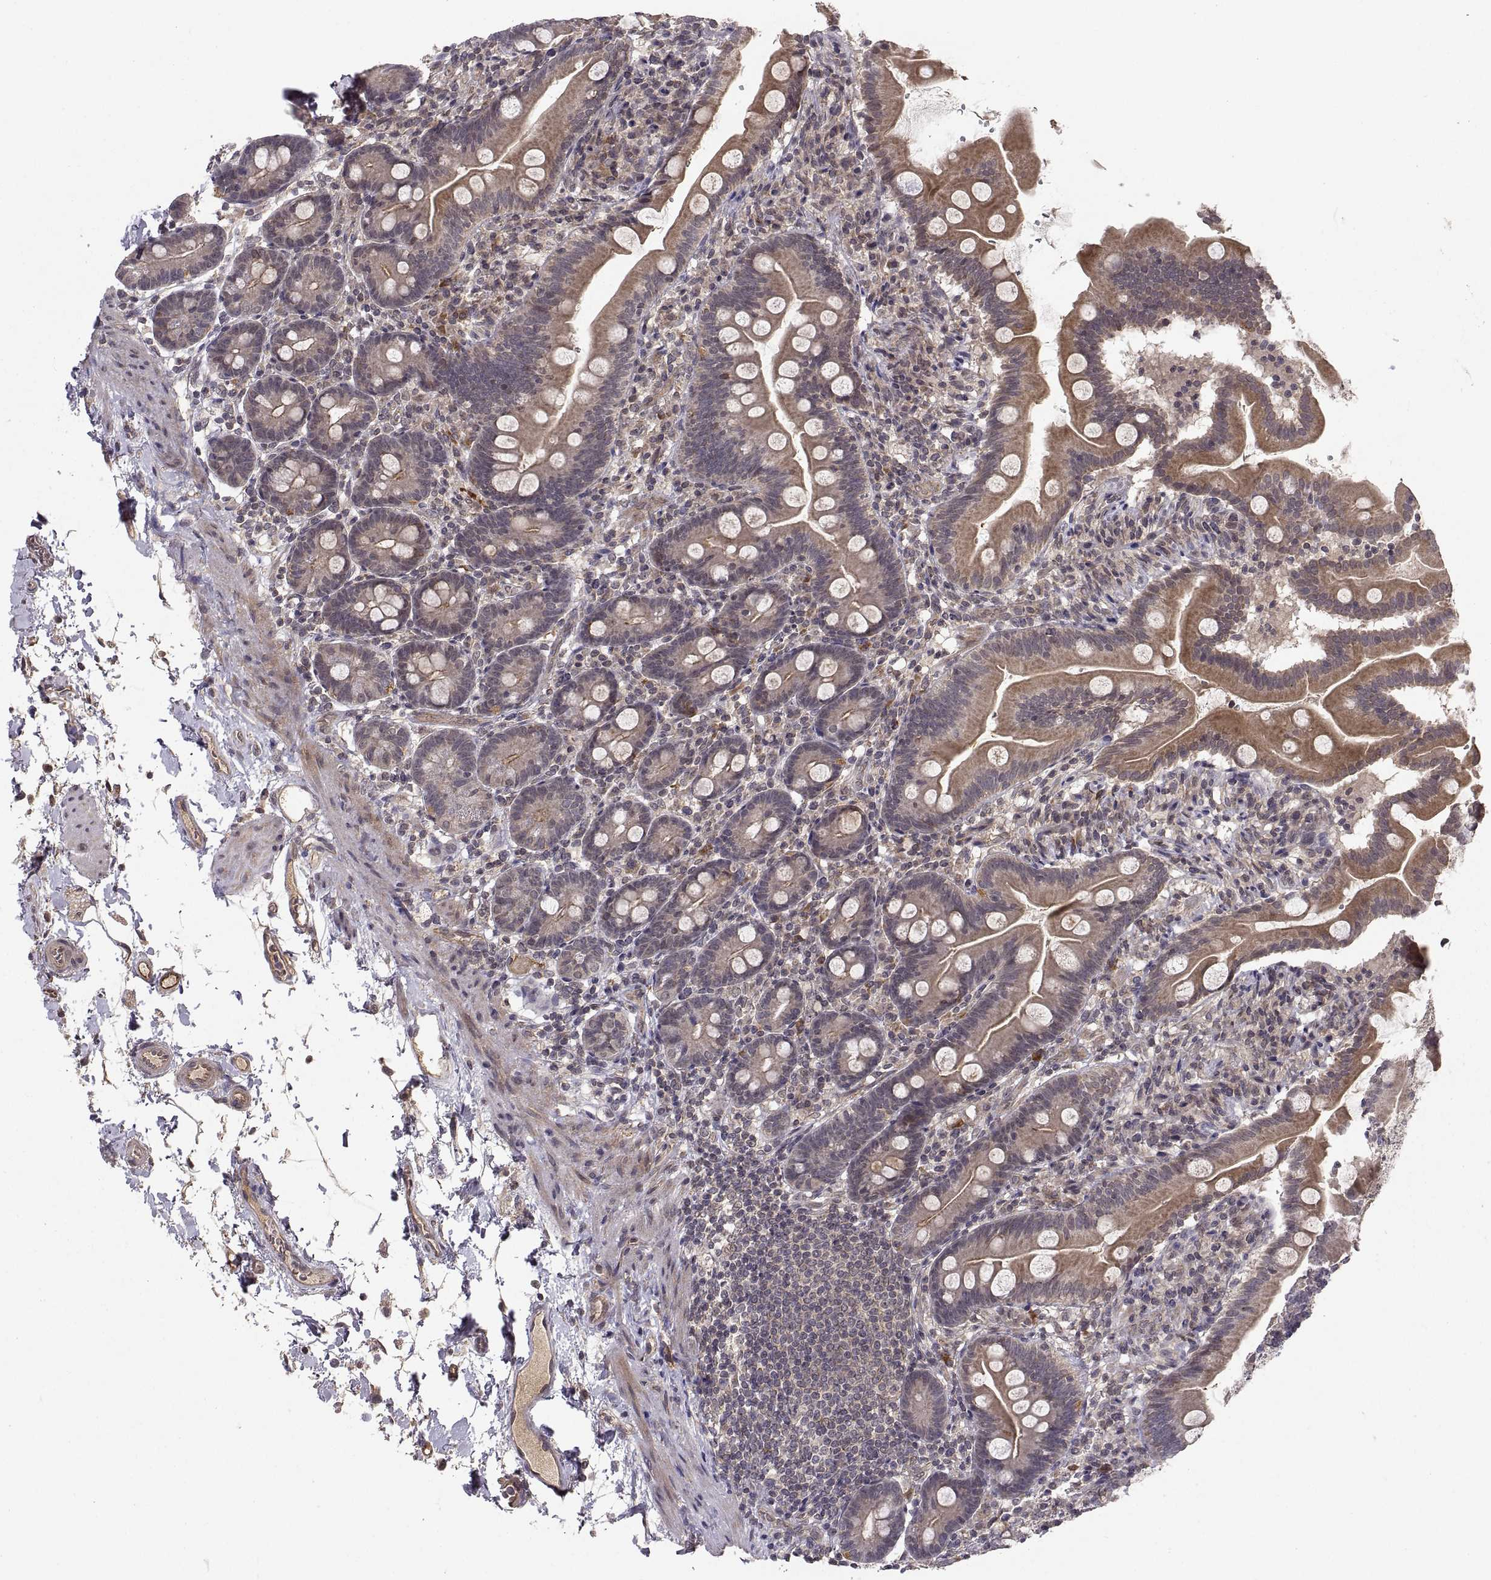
{"staining": {"intensity": "moderate", "quantity": "25%-75%", "location": "cytoplasmic/membranous"}, "tissue": "small intestine", "cell_type": "Glandular cells", "image_type": "normal", "snomed": [{"axis": "morphology", "description": "Normal tissue, NOS"}, {"axis": "topography", "description": "Small intestine"}], "caption": "Immunohistochemistry (IHC) (DAB (3,3'-diaminobenzidine)) staining of normal small intestine displays moderate cytoplasmic/membranous protein positivity in approximately 25%-75% of glandular cells. The protein of interest is shown in brown color, while the nuclei are stained blue.", "gene": "ABL2", "patient": {"sex": "female", "age": 44}}